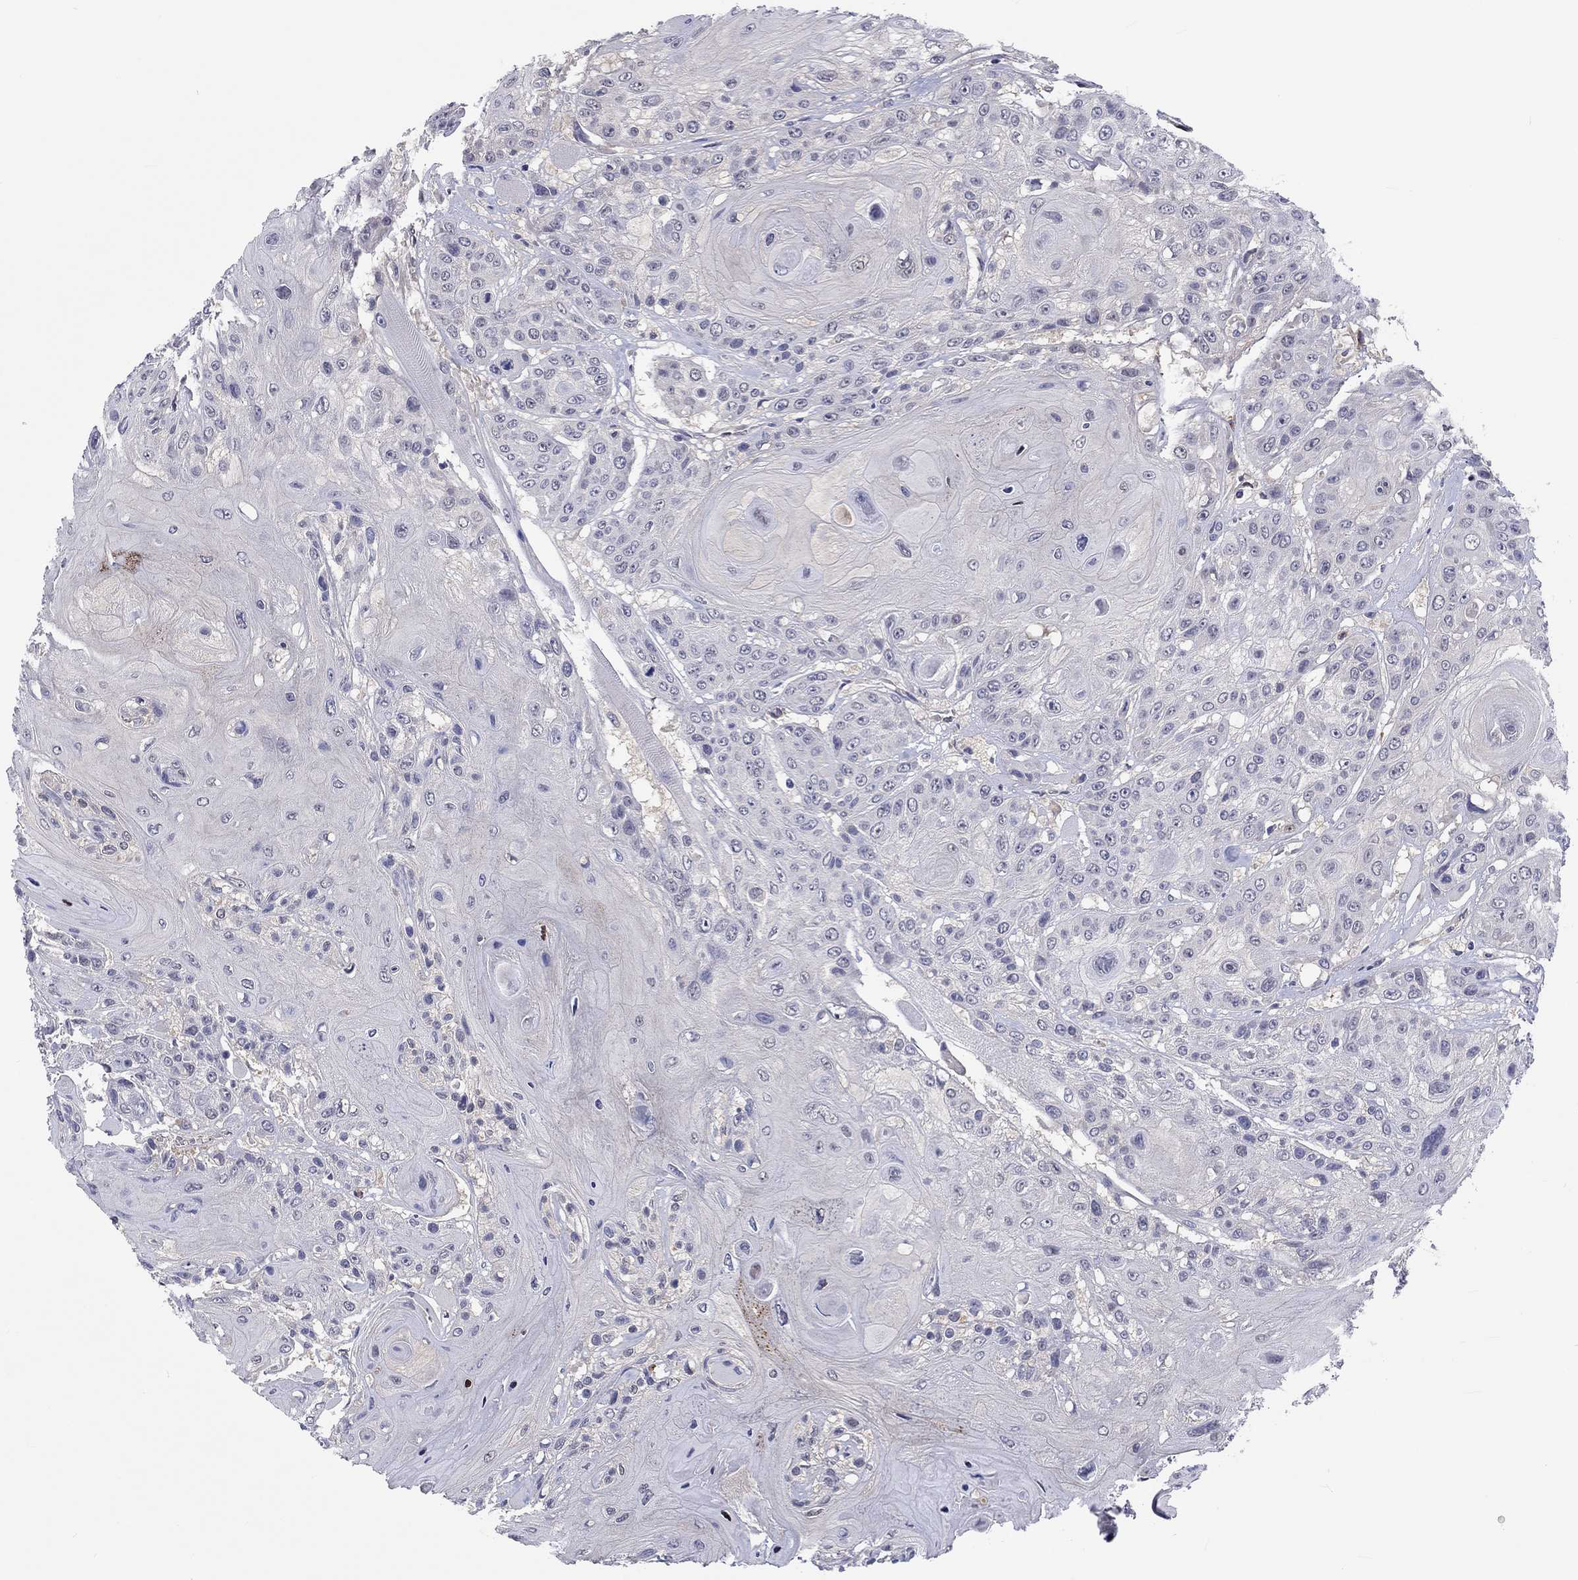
{"staining": {"intensity": "negative", "quantity": "none", "location": "none"}, "tissue": "head and neck cancer", "cell_type": "Tumor cells", "image_type": "cancer", "snomed": [{"axis": "morphology", "description": "Squamous cell carcinoma, NOS"}, {"axis": "topography", "description": "Head-Neck"}], "caption": "A micrograph of head and neck squamous cell carcinoma stained for a protein exhibits no brown staining in tumor cells.", "gene": "ABCG4", "patient": {"sex": "female", "age": 59}}